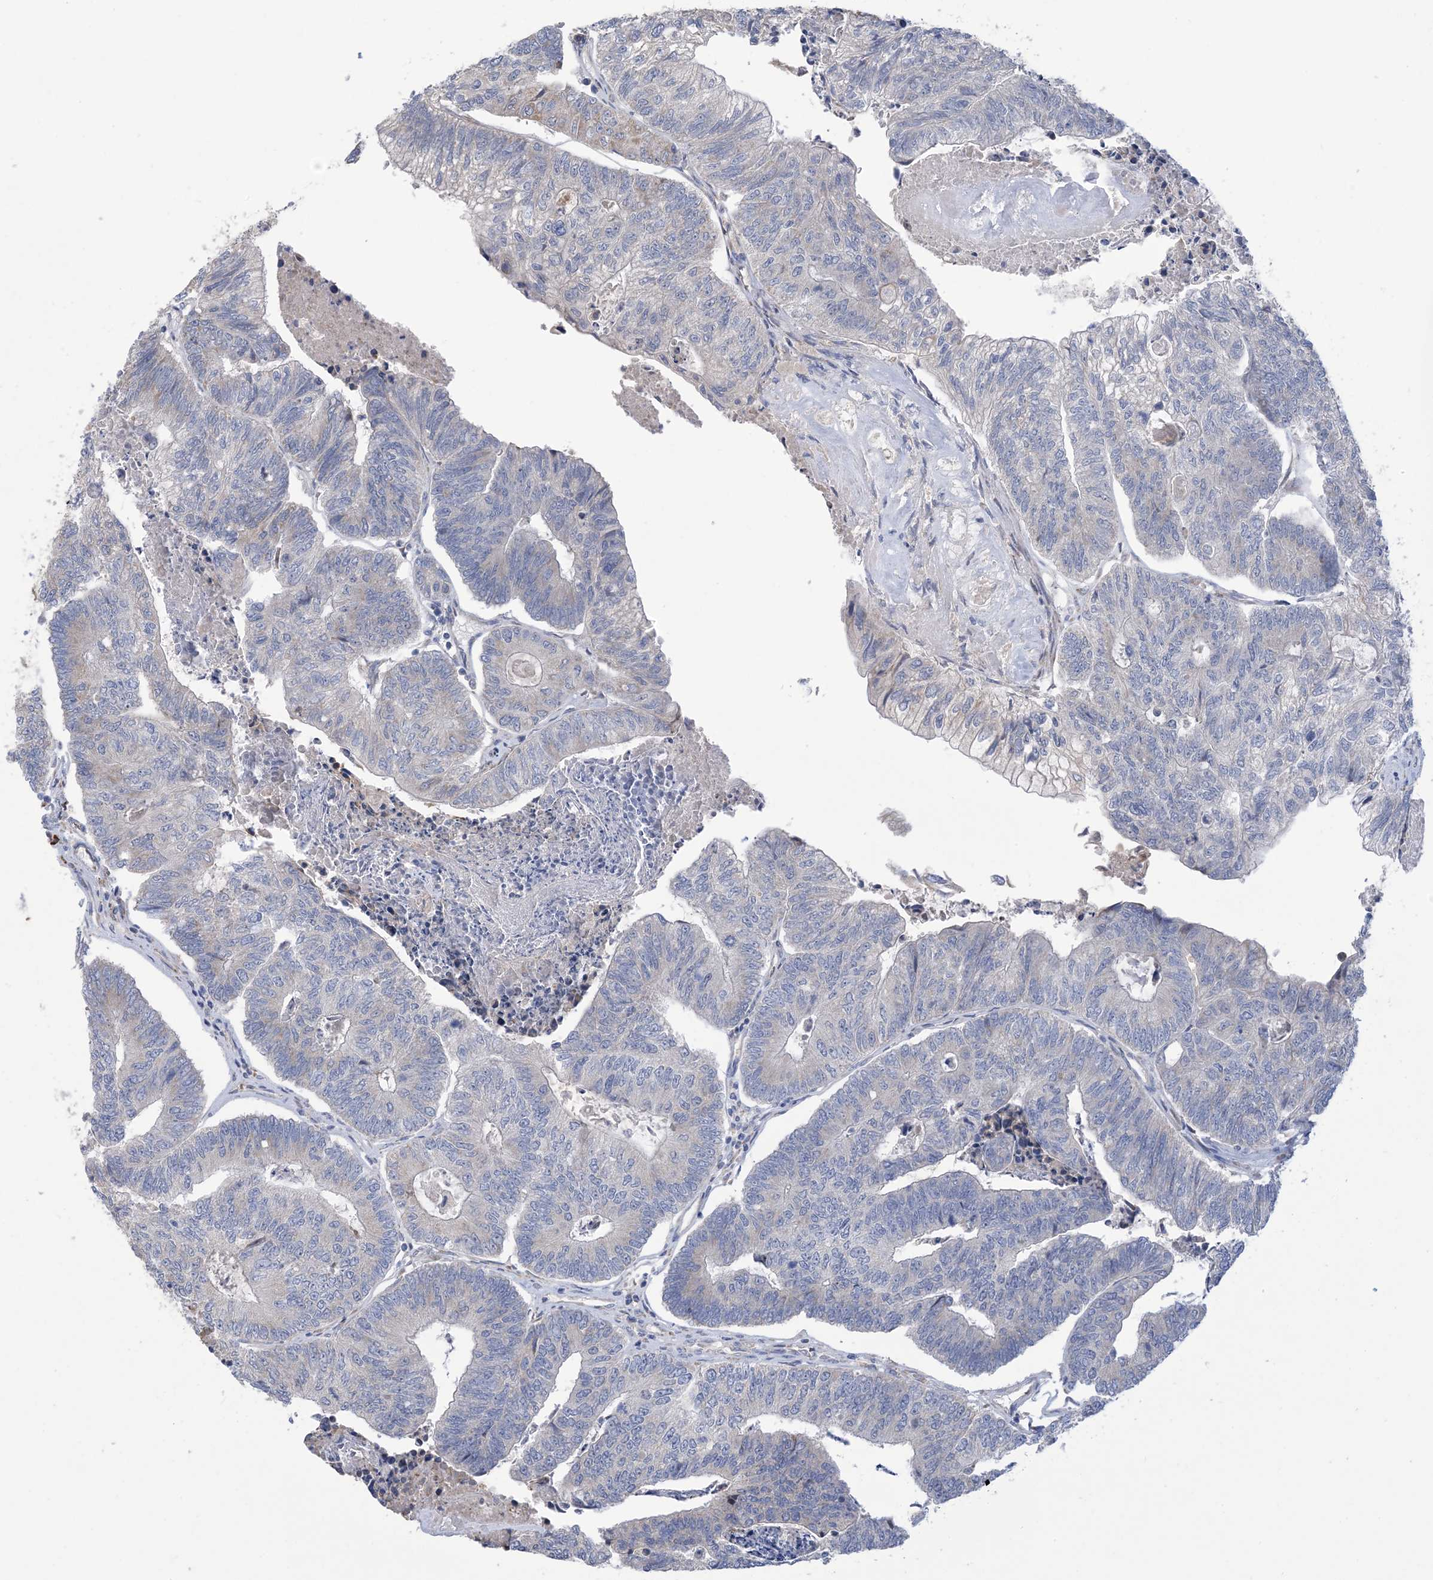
{"staining": {"intensity": "negative", "quantity": "none", "location": "none"}, "tissue": "colorectal cancer", "cell_type": "Tumor cells", "image_type": "cancer", "snomed": [{"axis": "morphology", "description": "Adenocarcinoma, NOS"}, {"axis": "topography", "description": "Colon"}], "caption": "Tumor cells are negative for protein expression in human colorectal adenocarcinoma.", "gene": "CLEC16A", "patient": {"sex": "female", "age": 67}}